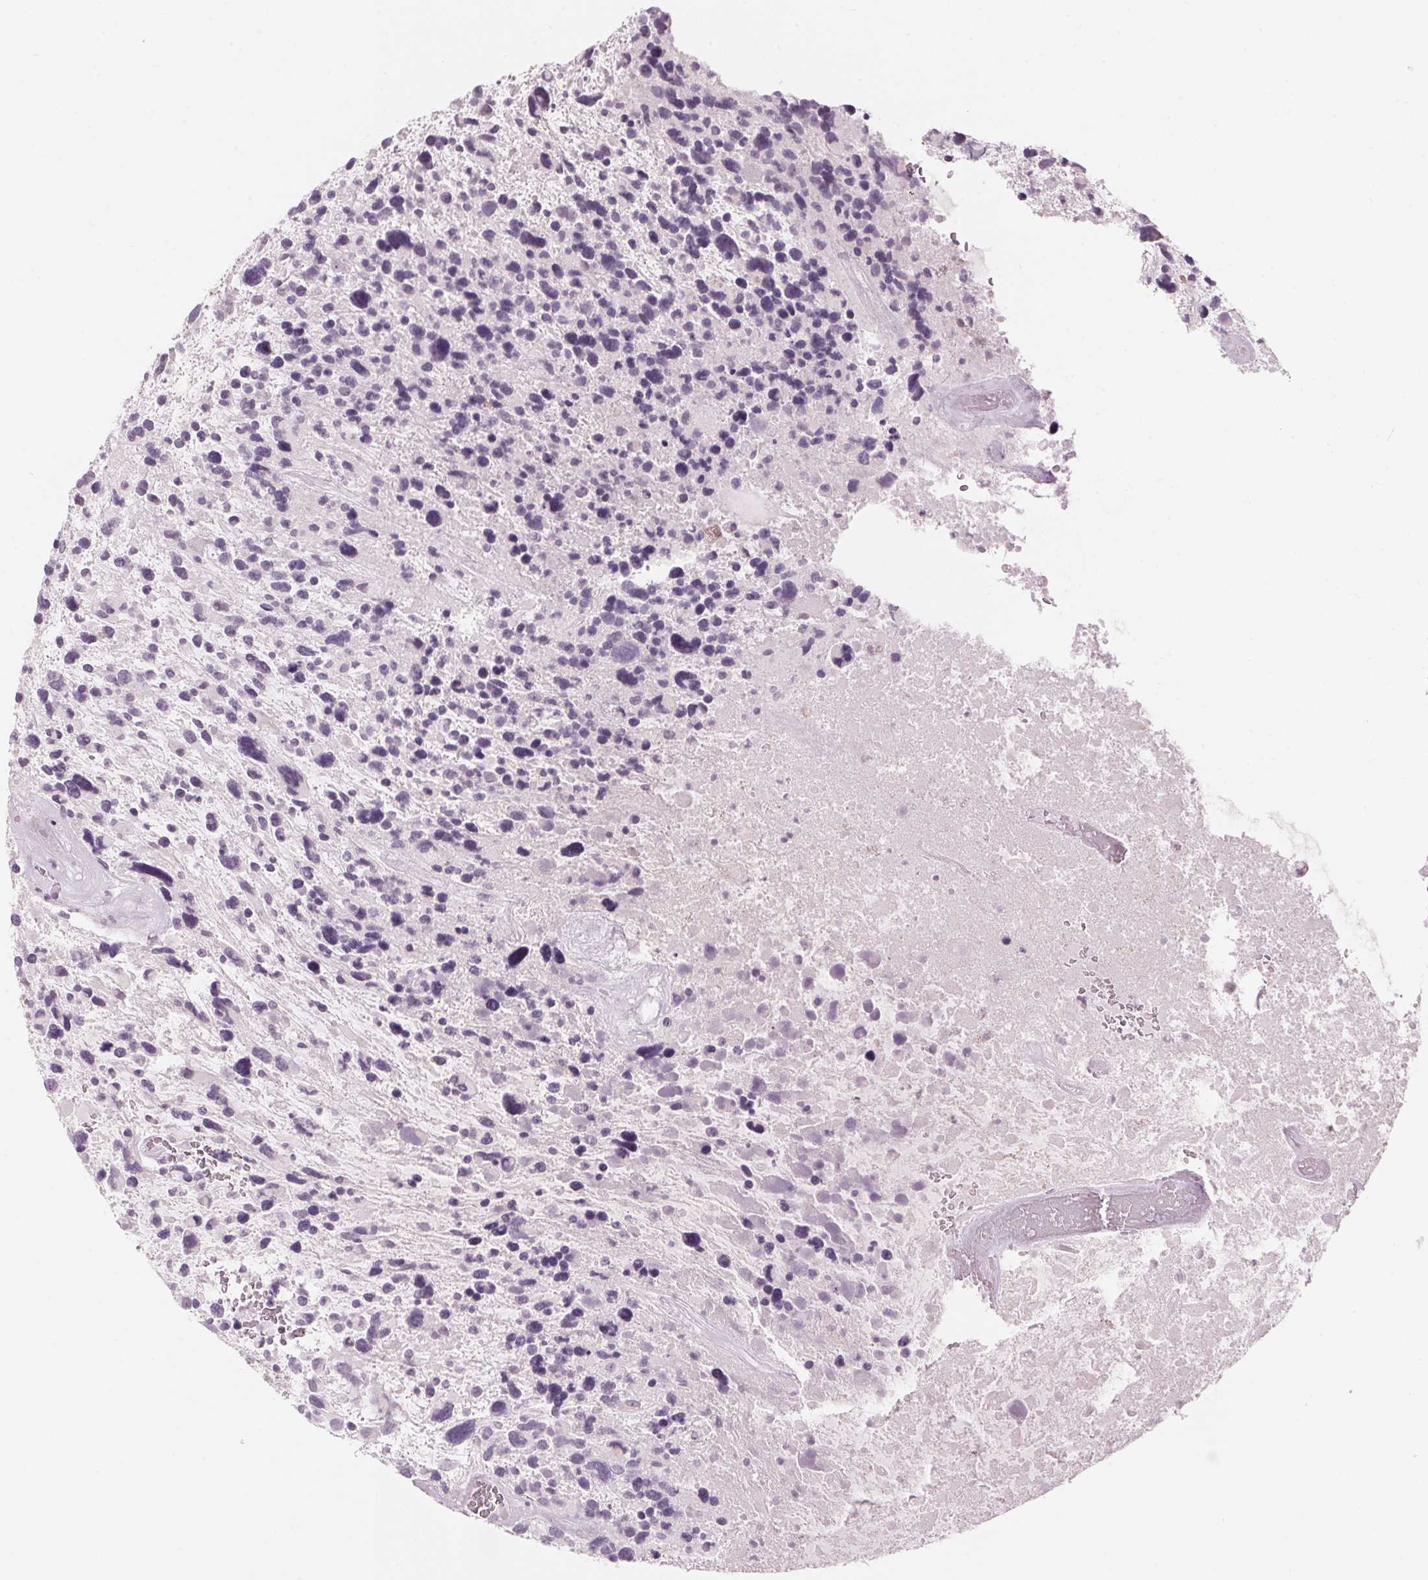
{"staining": {"intensity": "negative", "quantity": "none", "location": "none"}, "tissue": "glioma", "cell_type": "Tumor cells", "image_type": "cancer", "snomed": [{"axis": "morphology", "description": "Glioma, malignant, High grade"}, {"axis": "topography", "description": "Brain"}], "caption": "A high-resolution photomicrograph shows immunohistochemistry staining of malignant glioma (high-grade), which shows no significant expression in tumor cells. Nuclei are stained in blue.", "gene": "SCTR", "patient": {"sex": "male", "age": 49}}